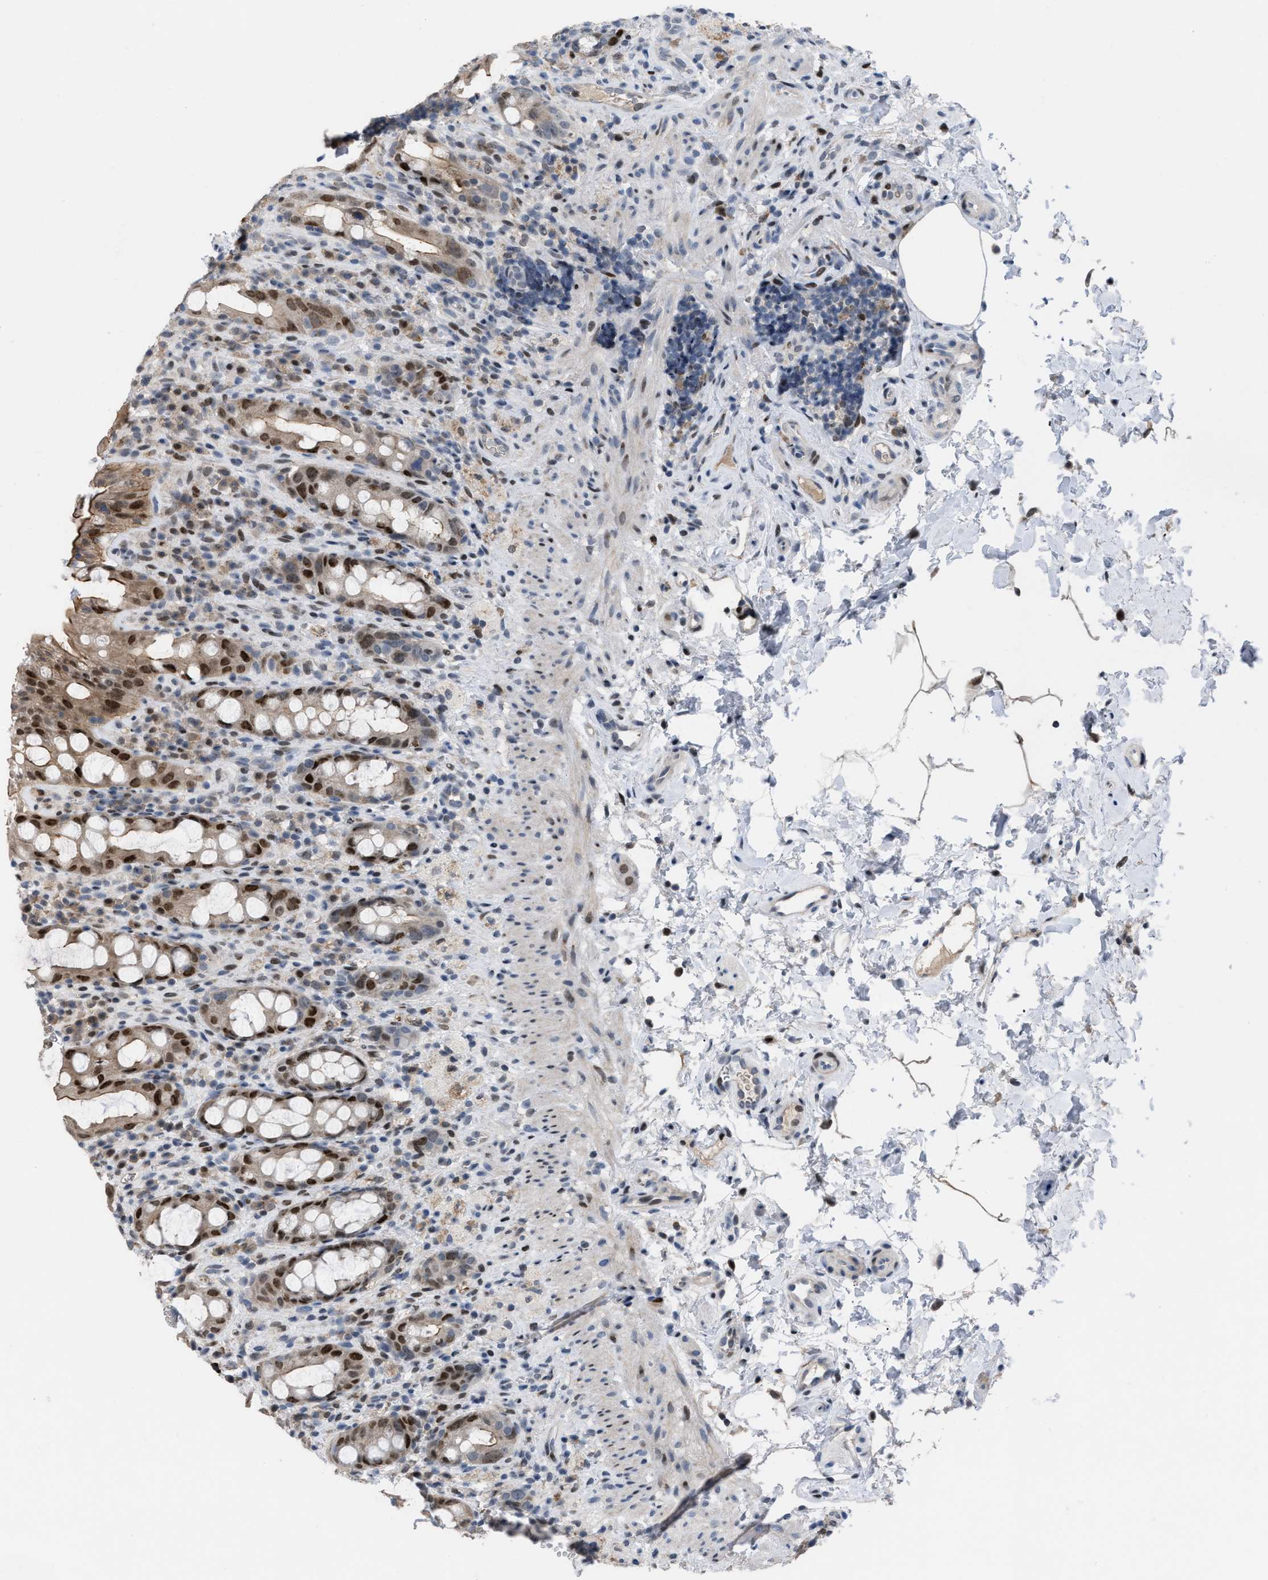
{"staining": {"intensity": "strong", "quantity": "25%-75%", "location": "cytoplasmic/membranous,nuclear"}, "tissue": "rectum", "cell_type": "Glandular cells", "image_type": "normal", "snomed": [{"axis": "morphology", "description": "Normal tissue, NOS"}, {"axis": "topography", "description": "Rectum"}], "caption": "Rectum stained with immunohistochemistry reveals strong cytoplasmic/membranous,nuclear positivity in approximately 25%-75% of glandular cells. The protein of interest is shown in brown color, while the nuclei are stained blue.", "gene": "SETDB1", "patient": {"sex": "male", "age": 44}}